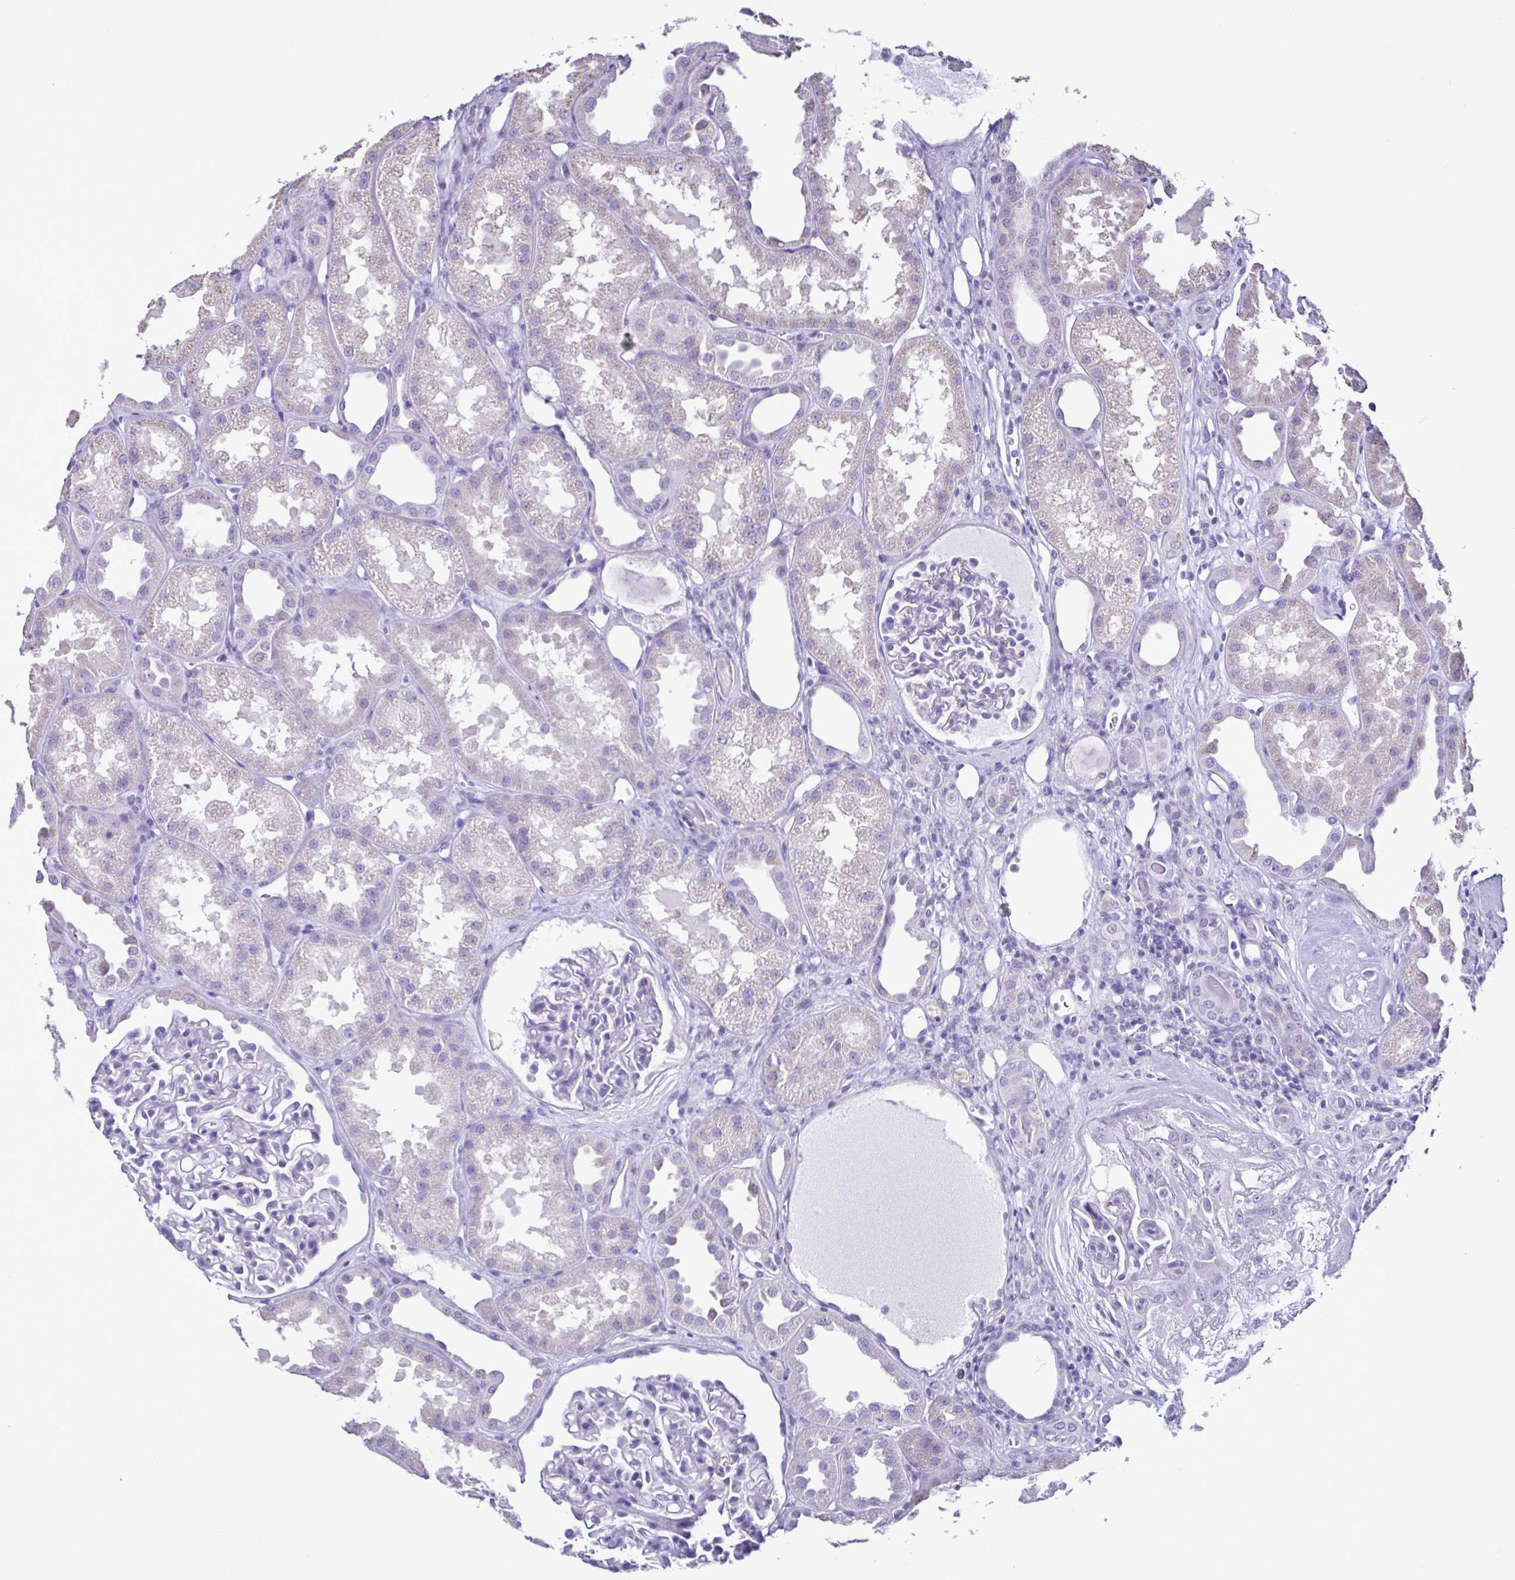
{"staining": {"intensity": "negative", "quantity": "none", "location": "none"}, "tissue": "kidney", "cell_type": "Cells in glomeruli", "image_type": "normal", "snomed": [{"axis": "morphology", "description": "Normal tissue, NOS"}, {"axis": "topography", "description": "Kidney"}], "caption": "A photomicrograph of kidney stained for a protein displays no brown staining in cells in glomeruli.", "gene": "CBY2", "patient": {"sex": "male", "age": 61}}